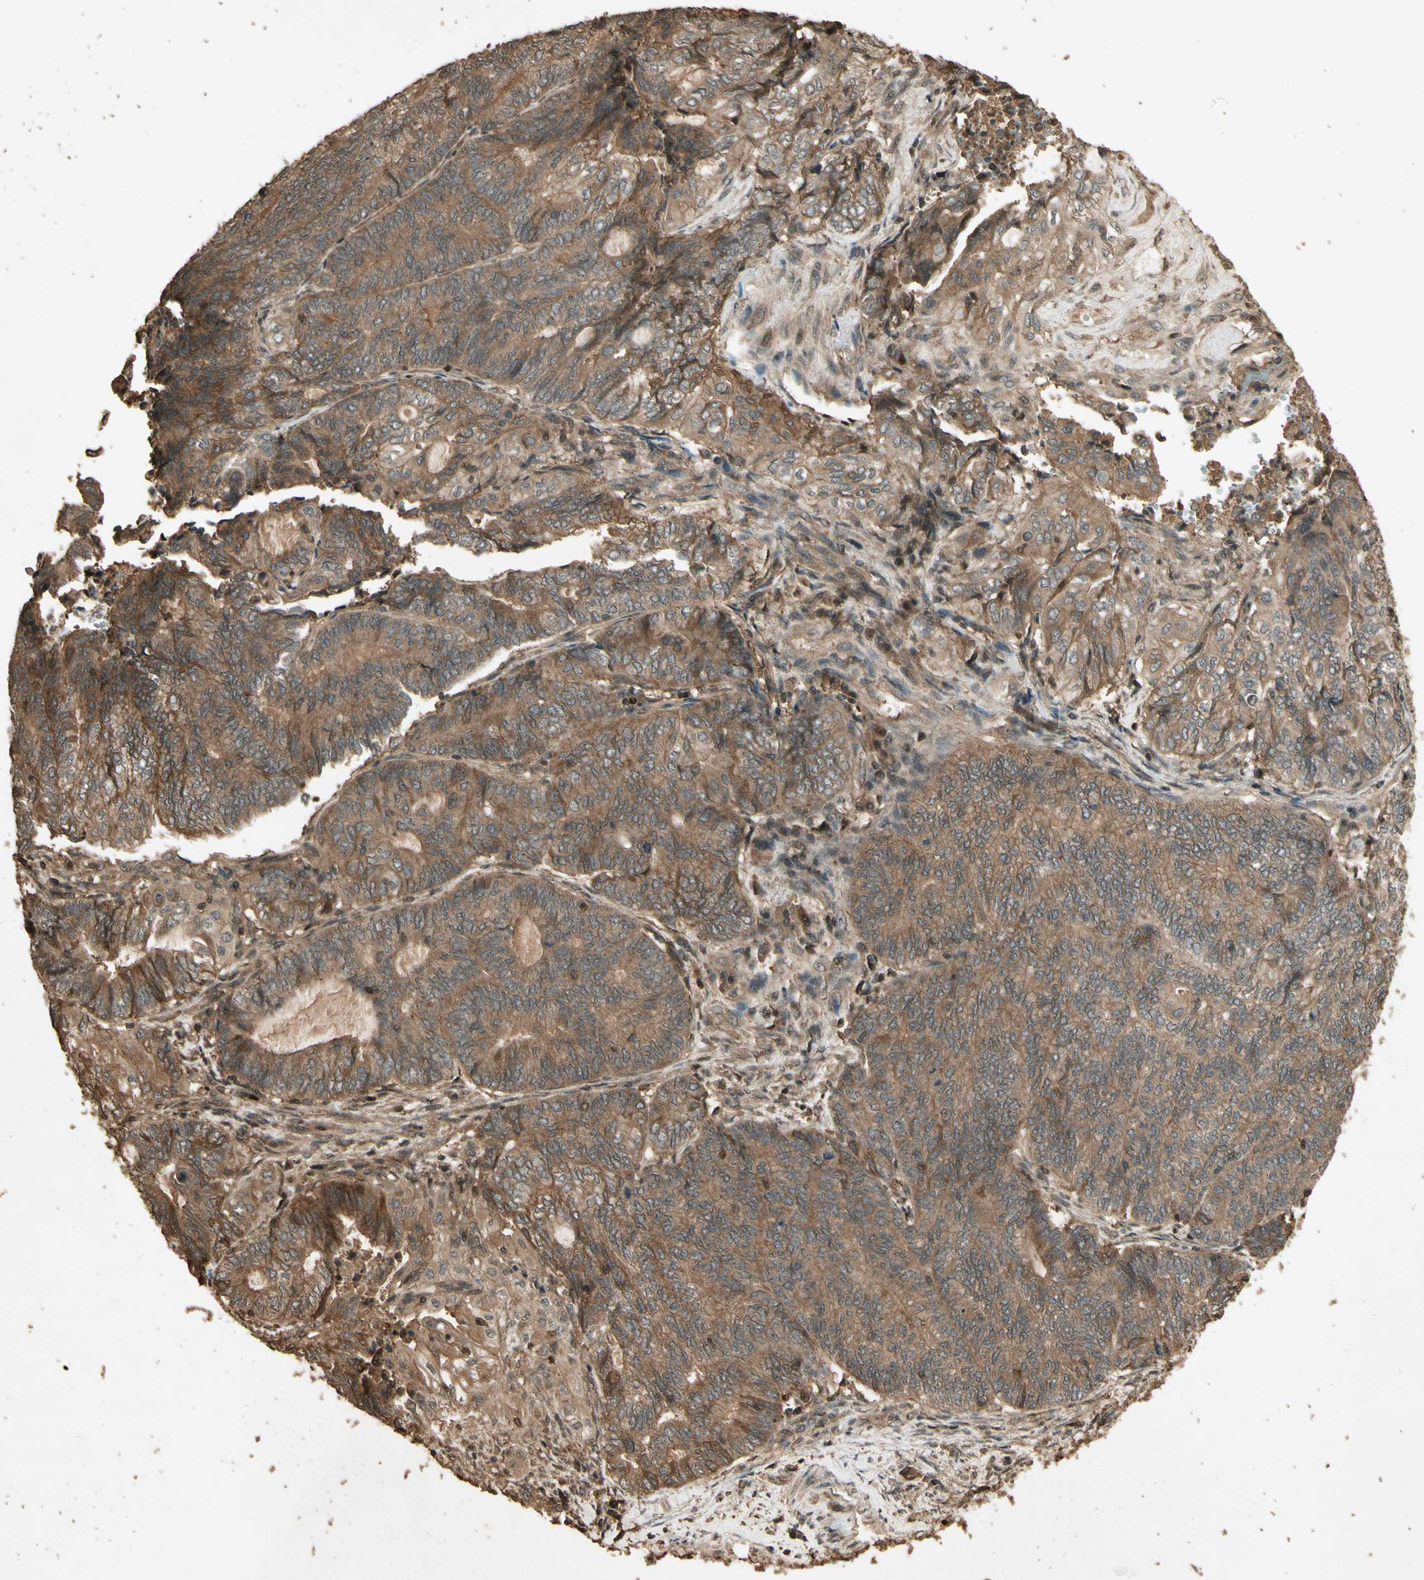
{"staining": {"intensity": "moderate", "quantity": ">75%", "location": "cytoplasmic/membranous"}, "tissue": "endometrial cancer", "cell_type": "Tumor cells", "image_type": "cancer", "snomed": [{"axis": "morphology", "description": "Adenocarcinoma, NOS"}, {"axis": "topography", "description": "Uterus"}, {"axis": "topography", "description": "Endometrium"}], "caption": "Human endometrial cancer stained with a brown dye shows moderate cytoplasmic/membranous positive staining in approximately >75% of tumor cells.", "gene": "SMAD9", "patient": {"sex": "female", "age": 70}}